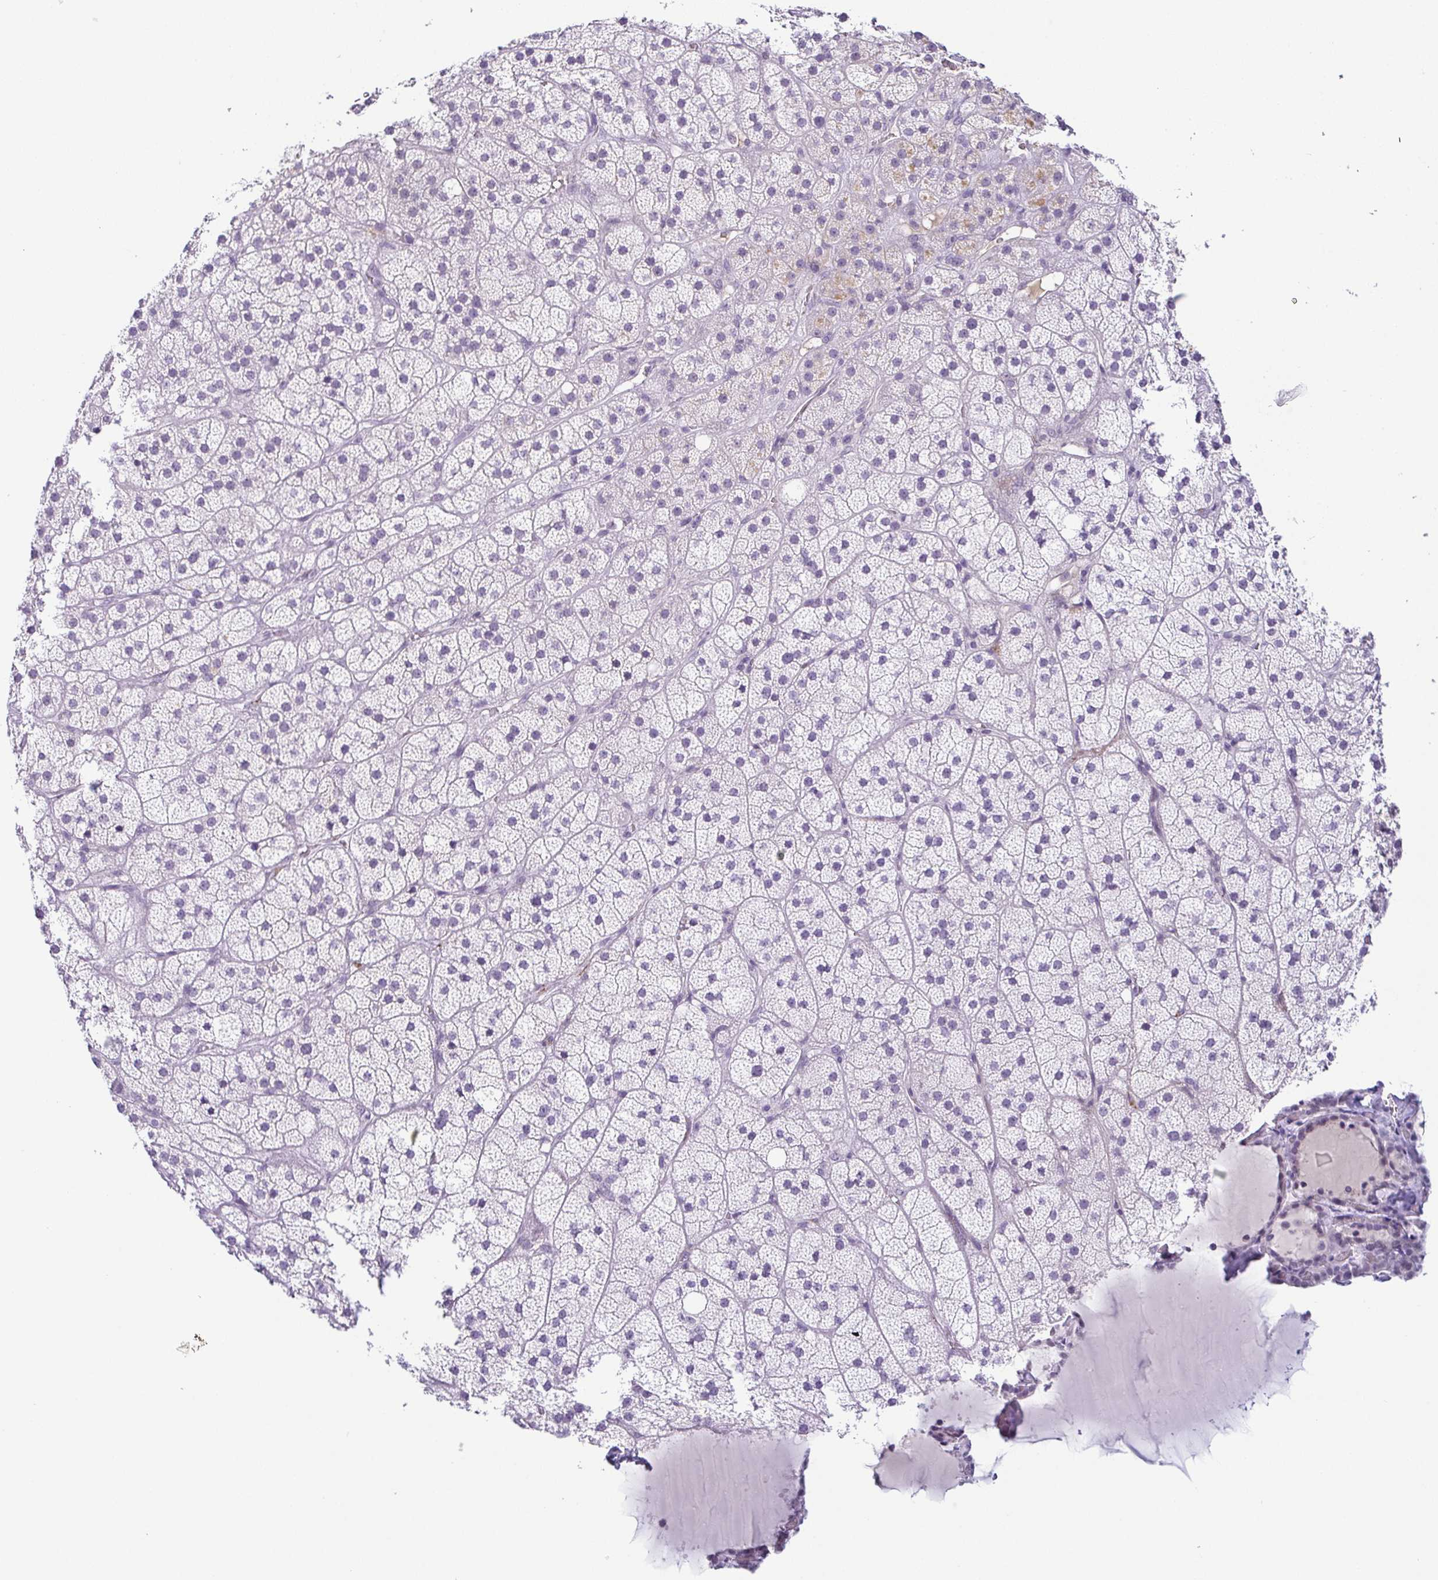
{"staining": {"intensity": "negative", "quantity": "none", "location": "none"}, "tissue": "adrenal gland", "cell_type": "Glandular cells", "image_type": "normal", "snomed": [{"axis": "morphology", "description": "Normal tissue, NOS"}, {"axis": "topography", "description": "Adrenal gland"}], "caption": "IHC photomicrograph of benign adrenal gland: human adrenal gland stained with DAB (3,3'-diaminobenzidine) demonstrates no significant protein staining in glandular cells. (Immunohistochemistry (ihc), brightfield microscopy, high magnification).", "gene": "TCF3", "patient": {"sex": "male", "age": 57}}